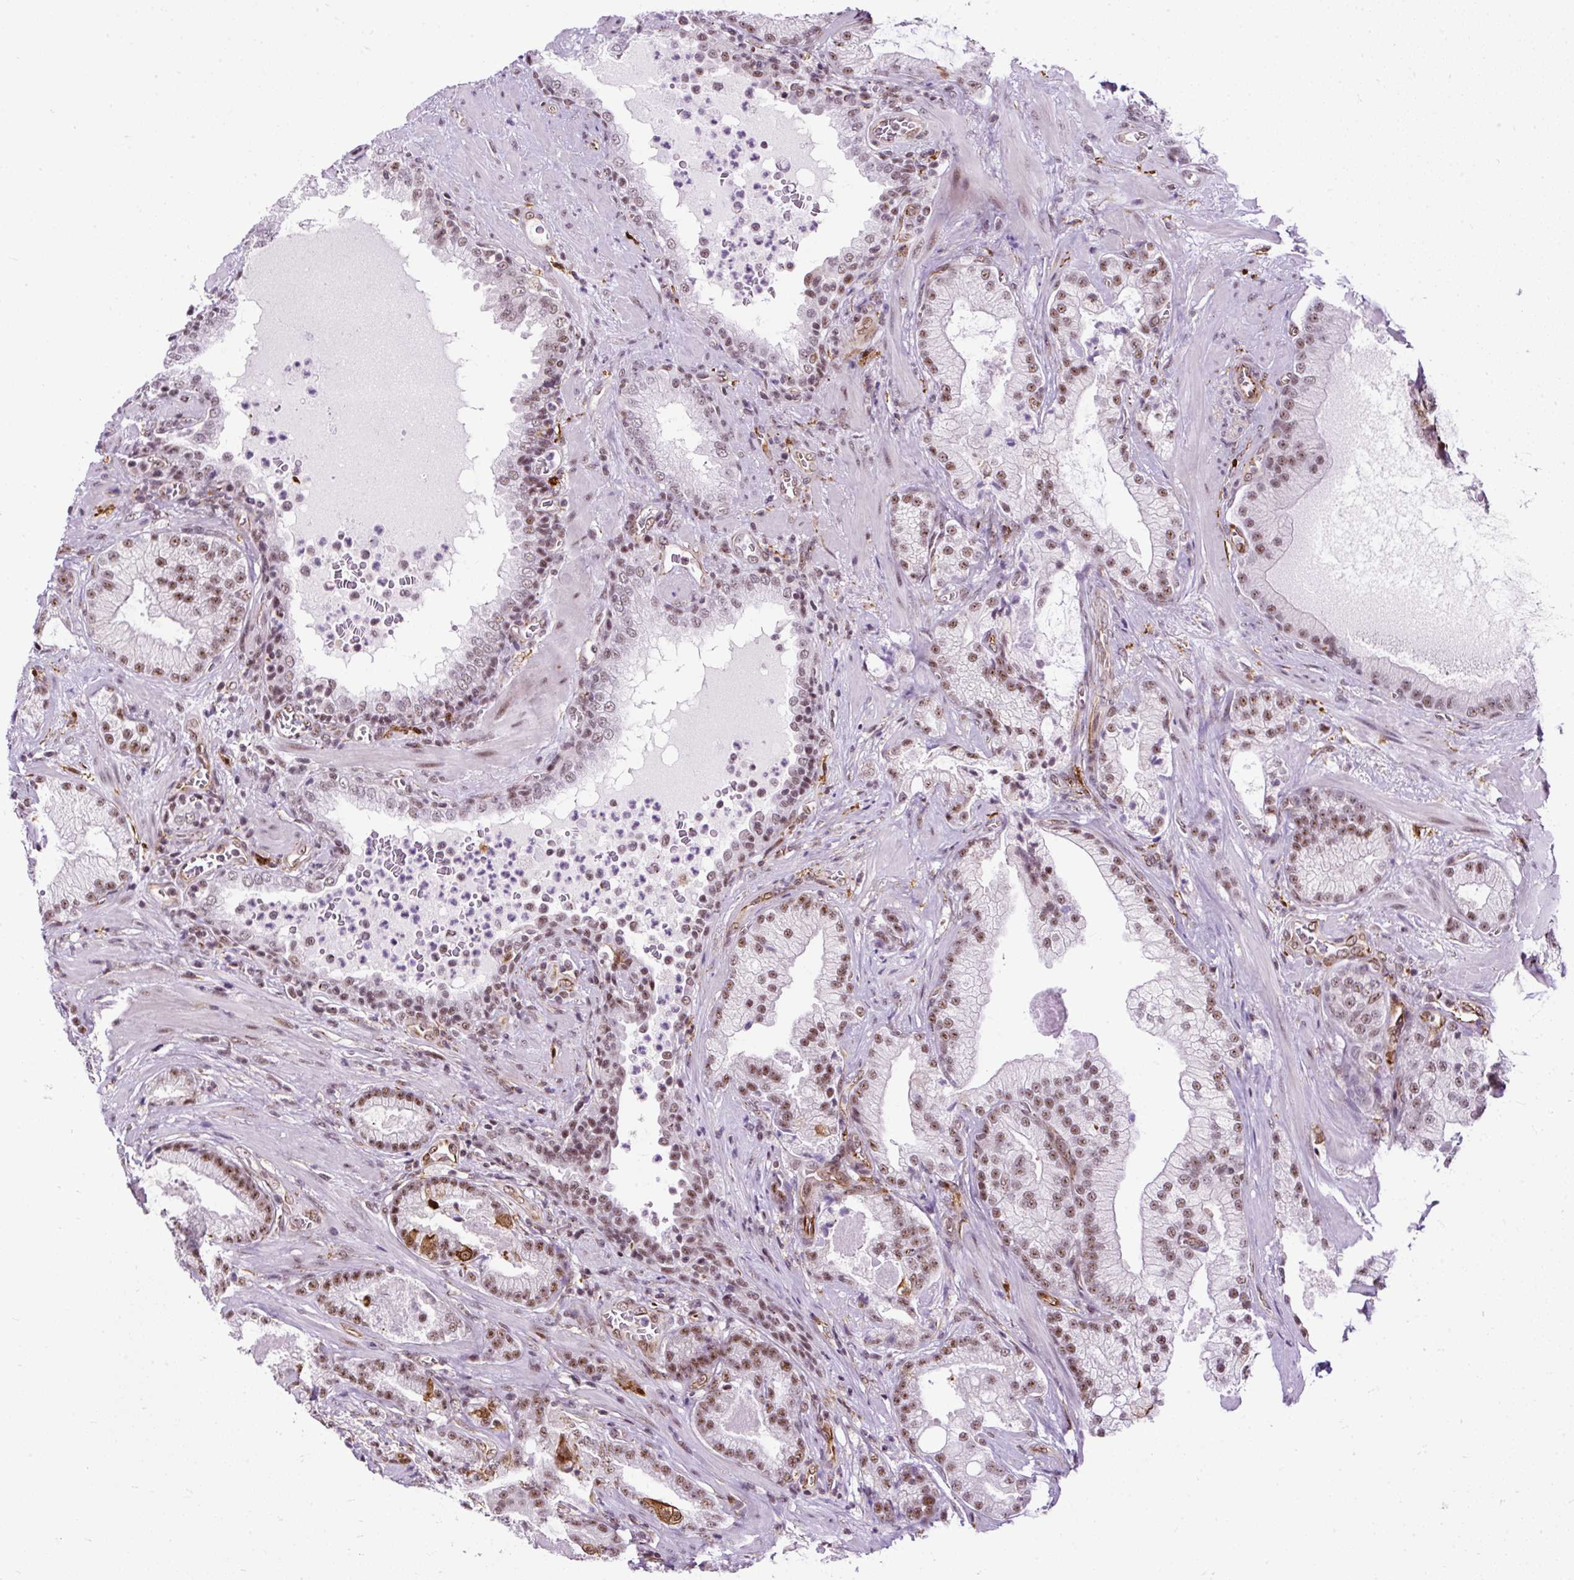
{"staining": {"intensity": "moderate", "quantity": ">75%", "location": "nuclear"}, "tissue": "prostate cancer", "cell_type": "Tumor cells", "image_type": "cancer", "snomed": [{"axis": "morphology", "description": "Adenocarcinoma, High grade"}, {"axis": "topography", "description": "Prostate"}], "caption": "This photomicrograph demonstrates prostate high-grade adenocarcinoma stained with IHC to label a protein in brown. The nuclear of tumor cells show moderate positivity for the protein. Nuclei are counter-stained blue.", "gene": "LUC7L2", "patient": {"sex": "male", "age": 68}}